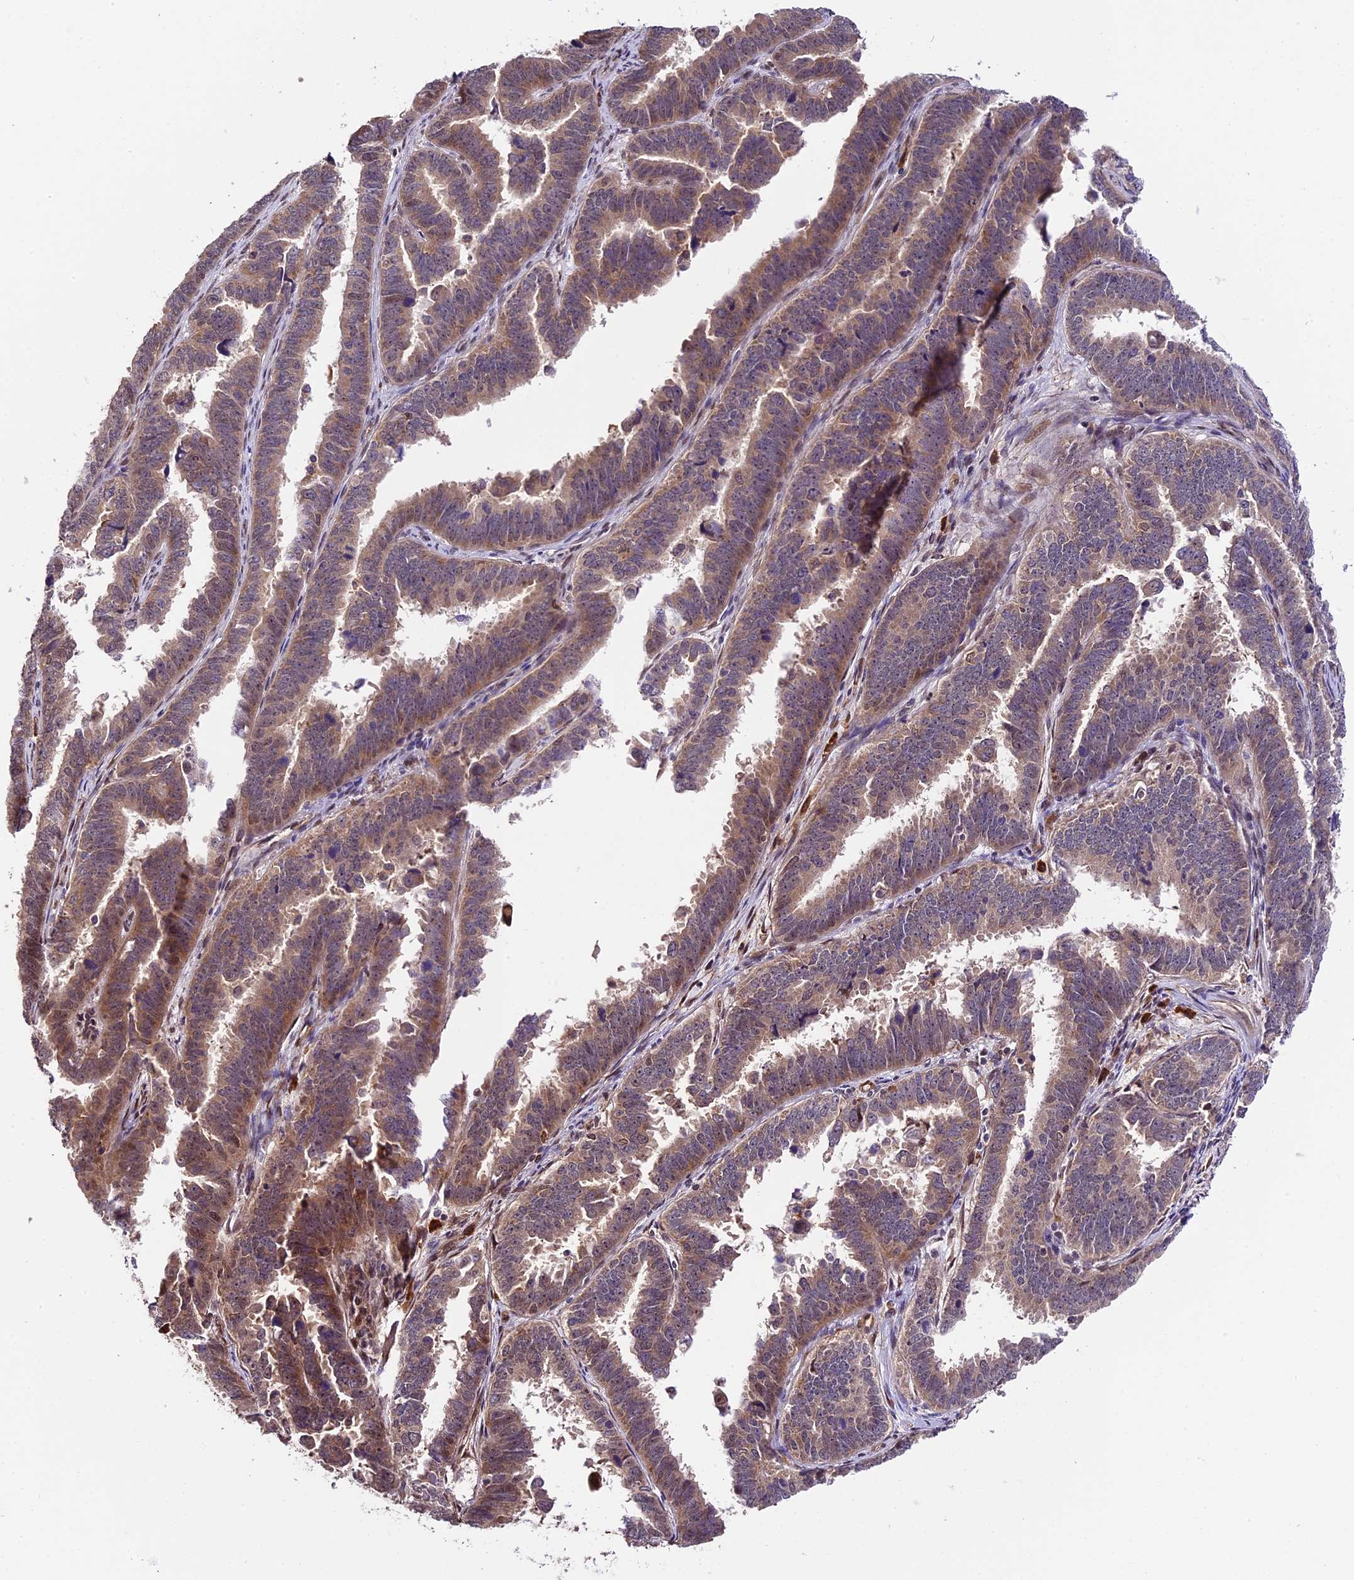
{"staining": {"intensity": "weak", "quantity": ">75%", "location": "cytoplasmic/membranous,nuclear"}, "tissue": "endometrial cancer", "cell_type": "Tumor cells", "image_type": "cancer", "snomed": [{"axis": "morphology", "description": "Adenocarcinoma, NOS"}, {"axis": "topography", "description": "Endometrium"}], "caption": "Immunohistochemistry micrograph of endometrial cancer (adenocarcinoma) stained for a protein (brown), which shows low levels of weak cytoplasmic/membranous and nuclear expression in approximately >75% of tumor cells.", "gene": "HERPUD1", "patient": {"sex": "female", "age": 75}}